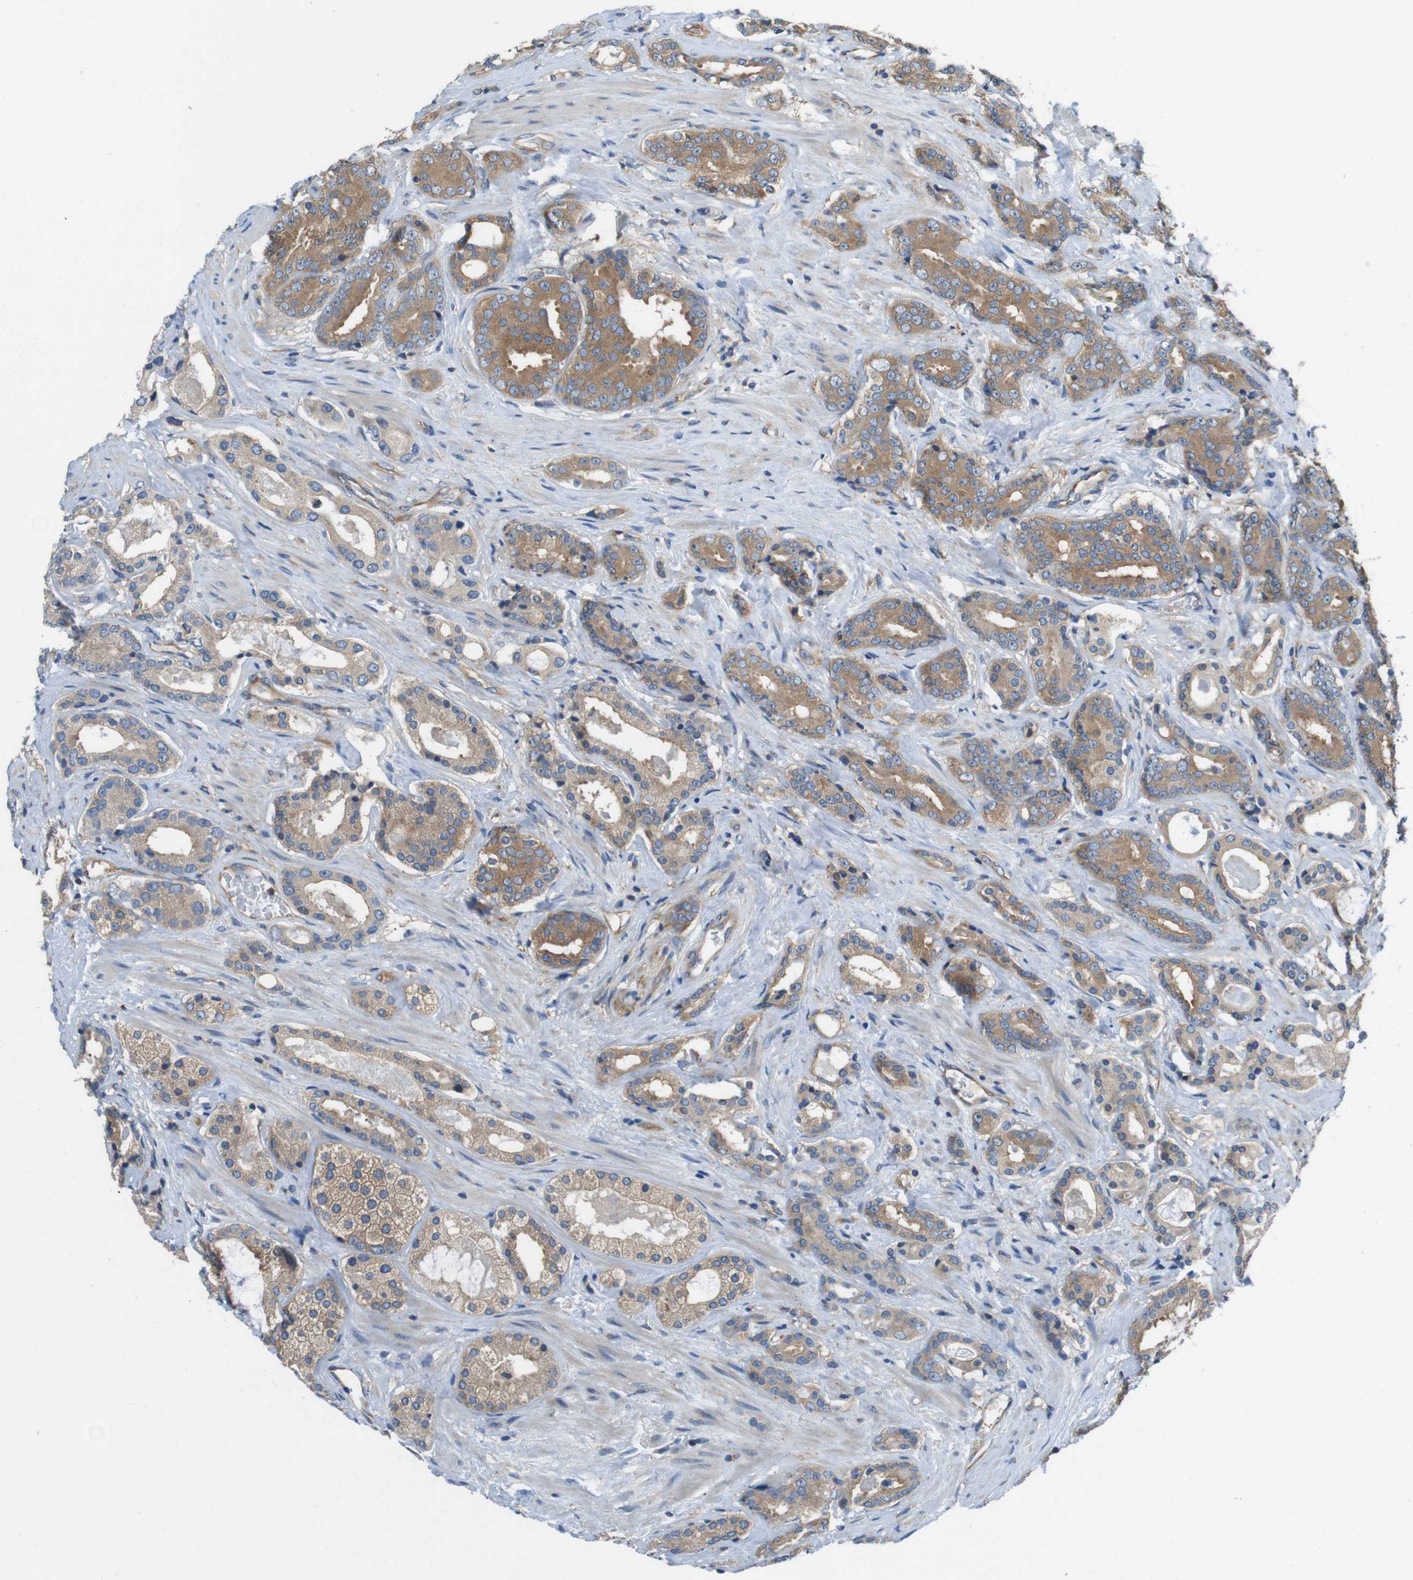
{"staining": {"intensity": "moderate", "quantity": ">75%", "location": "cytoplasmic/membranous"}, "tissue": "prostate cancer", "cell_type": "Tumor cells", "image_type": "cancer", "snomed": [{"axis": "morphology", "description": "Adenocarcinoma, High grade"}, {"axis": "topography", "description": "Prostate"}], "caption": "Prostate cancer stained with a brown dye shows moderate cytoplasmic/membranous positive positivity in approximately >75% of tumor cells.", "gene": "DCTN1", "patient": {"sex": "male", "age": 71}}